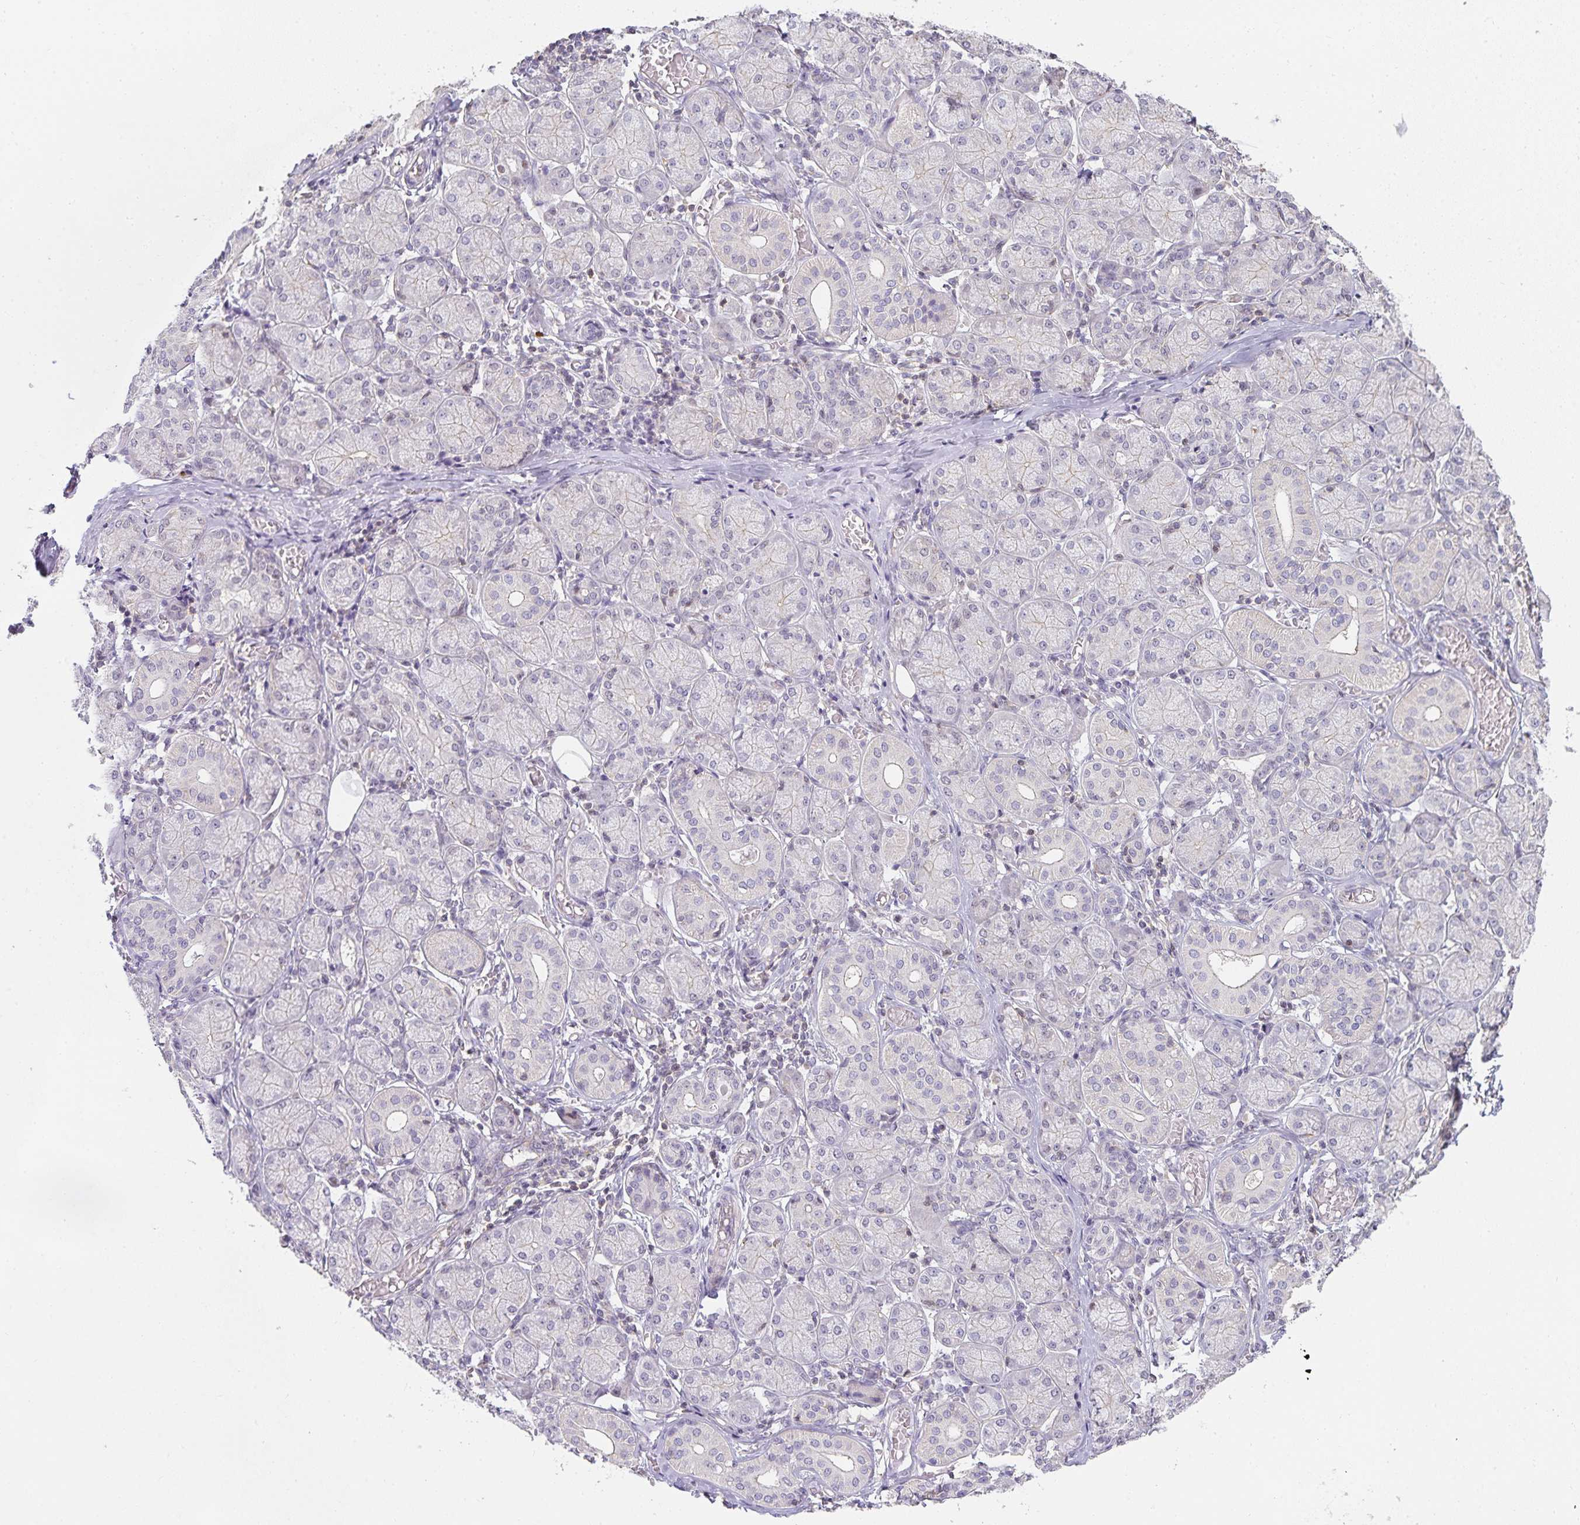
{"staining": {"intensity": "negative", "quantity": "none", "location": "none"}, "tissue": "salivary gland", "cell_type": "Glandular cells", "image_type": "normal", "snomed": [{"axis": "morphology", "description": "Normal tissue, NOS"}, {"axis": "topography", "description": "Salivary gland"}], "caption": "Immunohistochemical staining of normal human salivary gland exhibits no significant expression in glandular cells. Brightfield microscopy of immunohistochemistry (IHC) stained with DAB (3,3'-diaminobenzidine) (brown) and hematoxylin (blue), captured at high magnification.", "gene": "GATA3", "patient": {"sex": "female", "age": 24}}